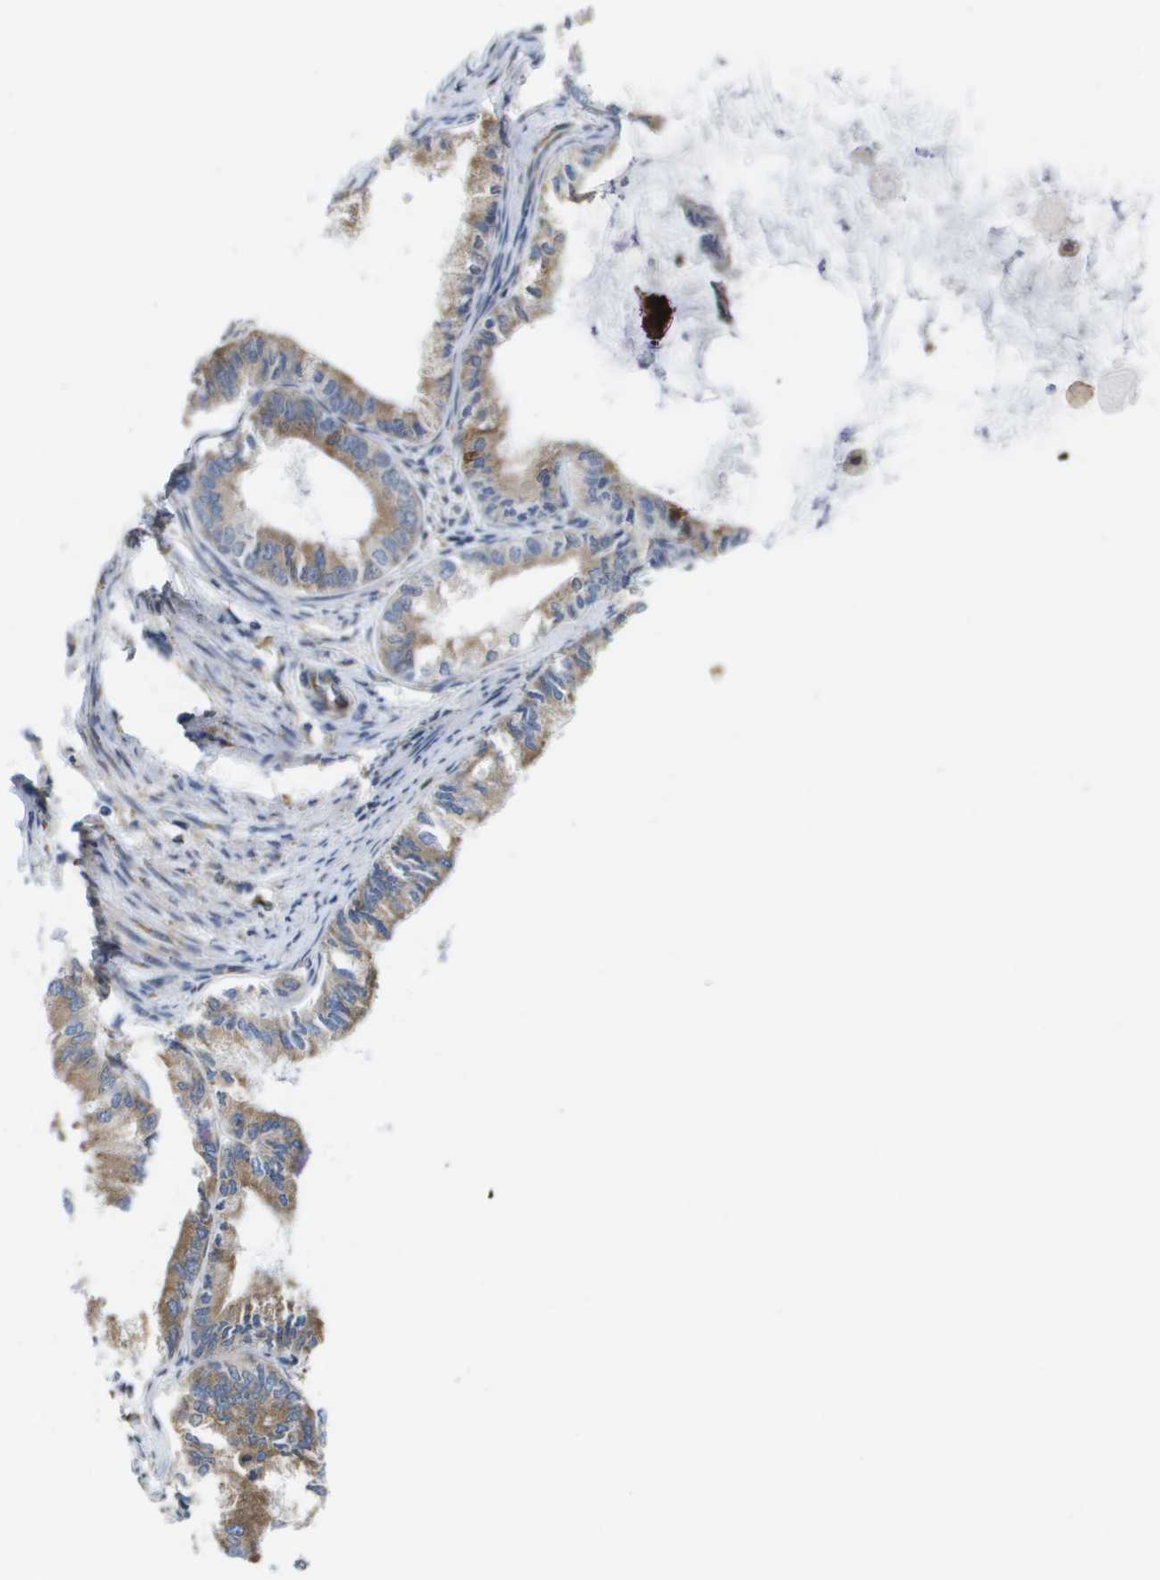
{"staining": {"intensity": "moderate", "quantity": ">75%", "location": "cytoplasmic/membranous"}, "tissue": "endometrial cancer", "cell_type": "Tumor cells", "image_type": "cancer", "snomed": [{"axis": "morphology", "description": "Adenocarcinoma, NOS"}, {"axis": "topography", "description": "Endometrium"}], "caption": "Moderate cytoplasmic/membranous positivity for a protein is identified in about >75% of tumor cells of endometrial cancer using immunohistochemistry (IHC).", "gene": "ST3GAL2", "patient": {"sex": "female", "age": 86}}